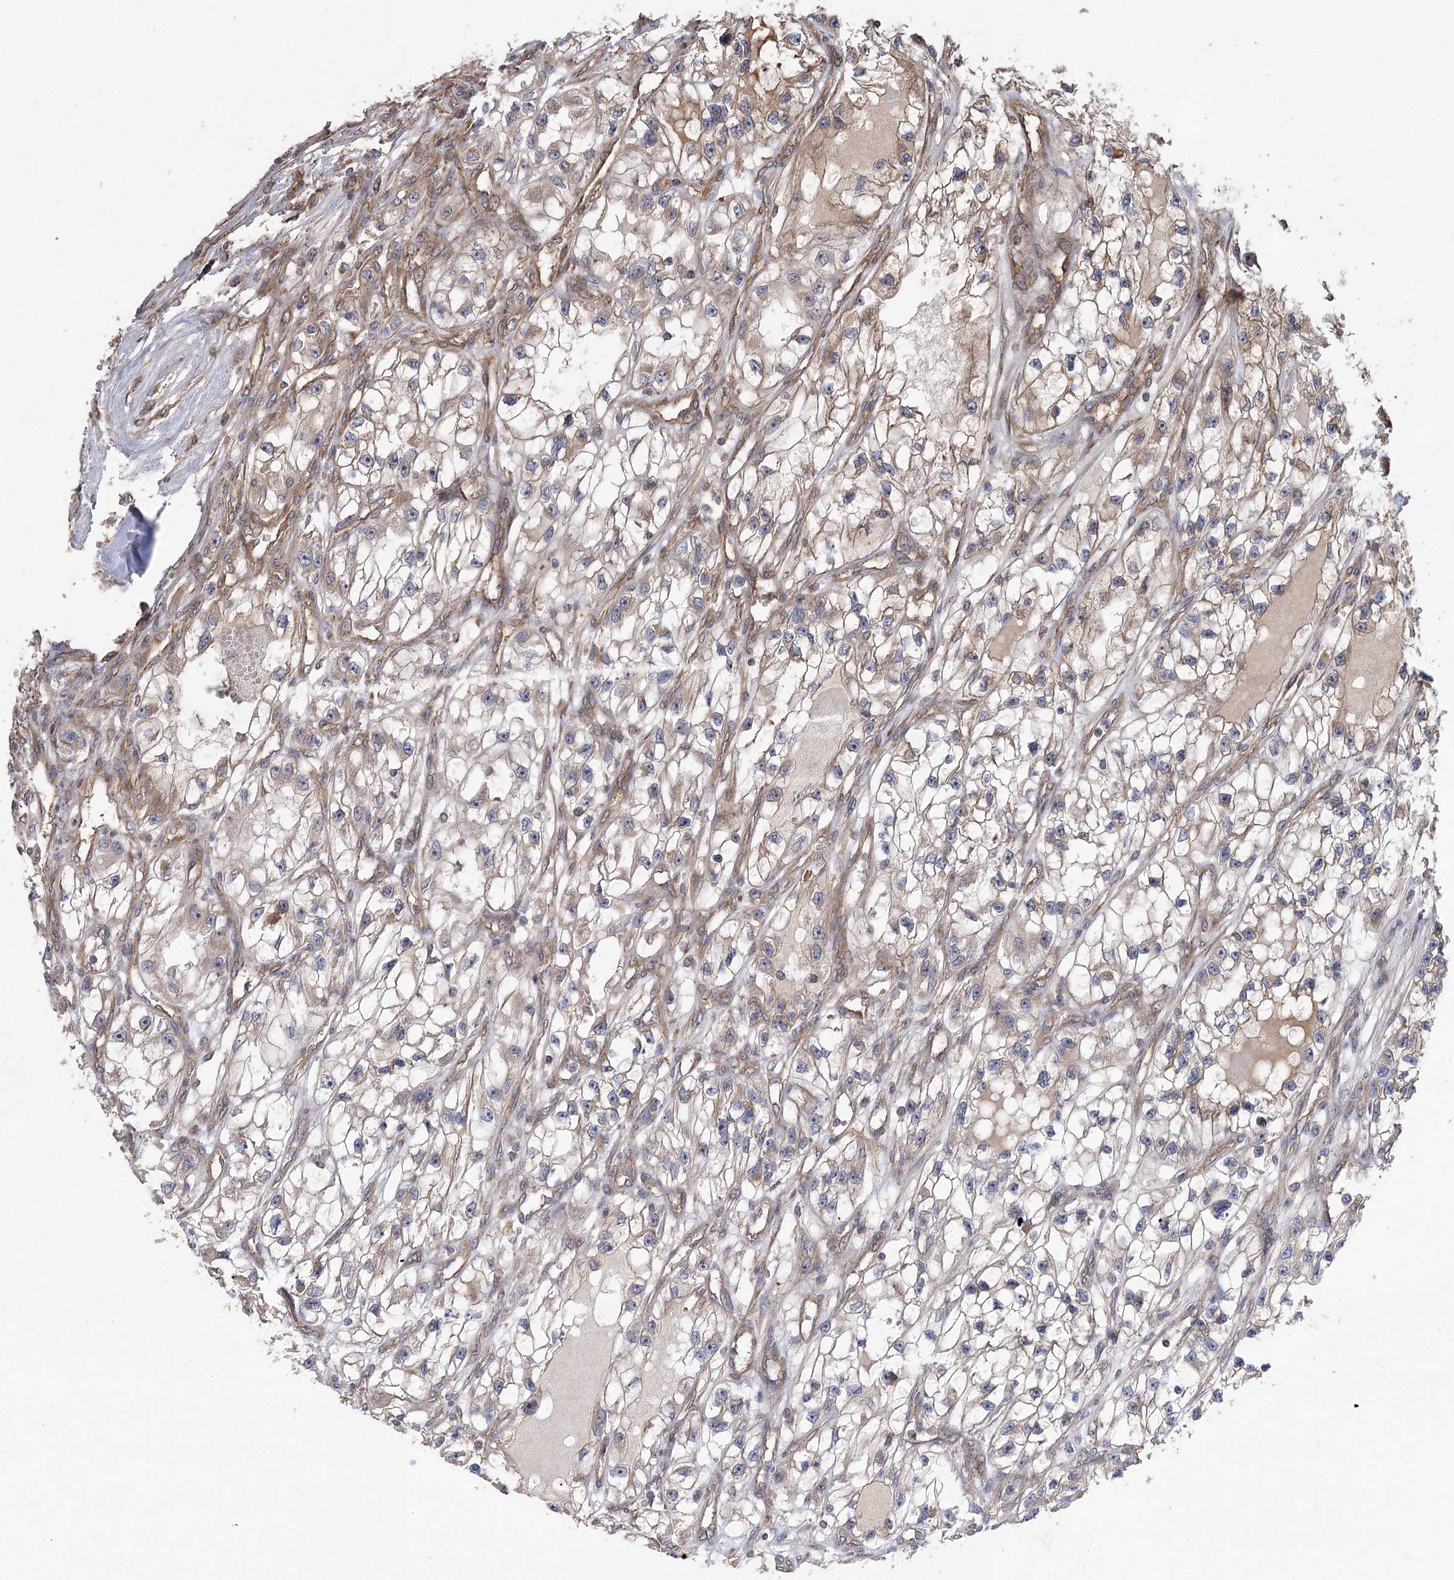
{"staining": {"intensity": "moderate", "quantity": ">75%", "location": "cytoplasmic/membranous"}, "tissue": "renal cancer", "cell_type": "Tumor cells", "image_type": "cancer", "snomed": [{"axis": "morphology", "description": "Adenocarcinoma, NOS"}, {"axis": "topography", "description": "Kidney"}], "caption": "A brown stain highlights moderate cytoplasmic/membranous positivity of a protein in renal cancer tumor cells. (DAB (3,3'-diaminobenzidine) IHC with brightfield microscopy, high magnification).", "gene": "RWDD4", "patient": {"sex": "female", "age": 57}}